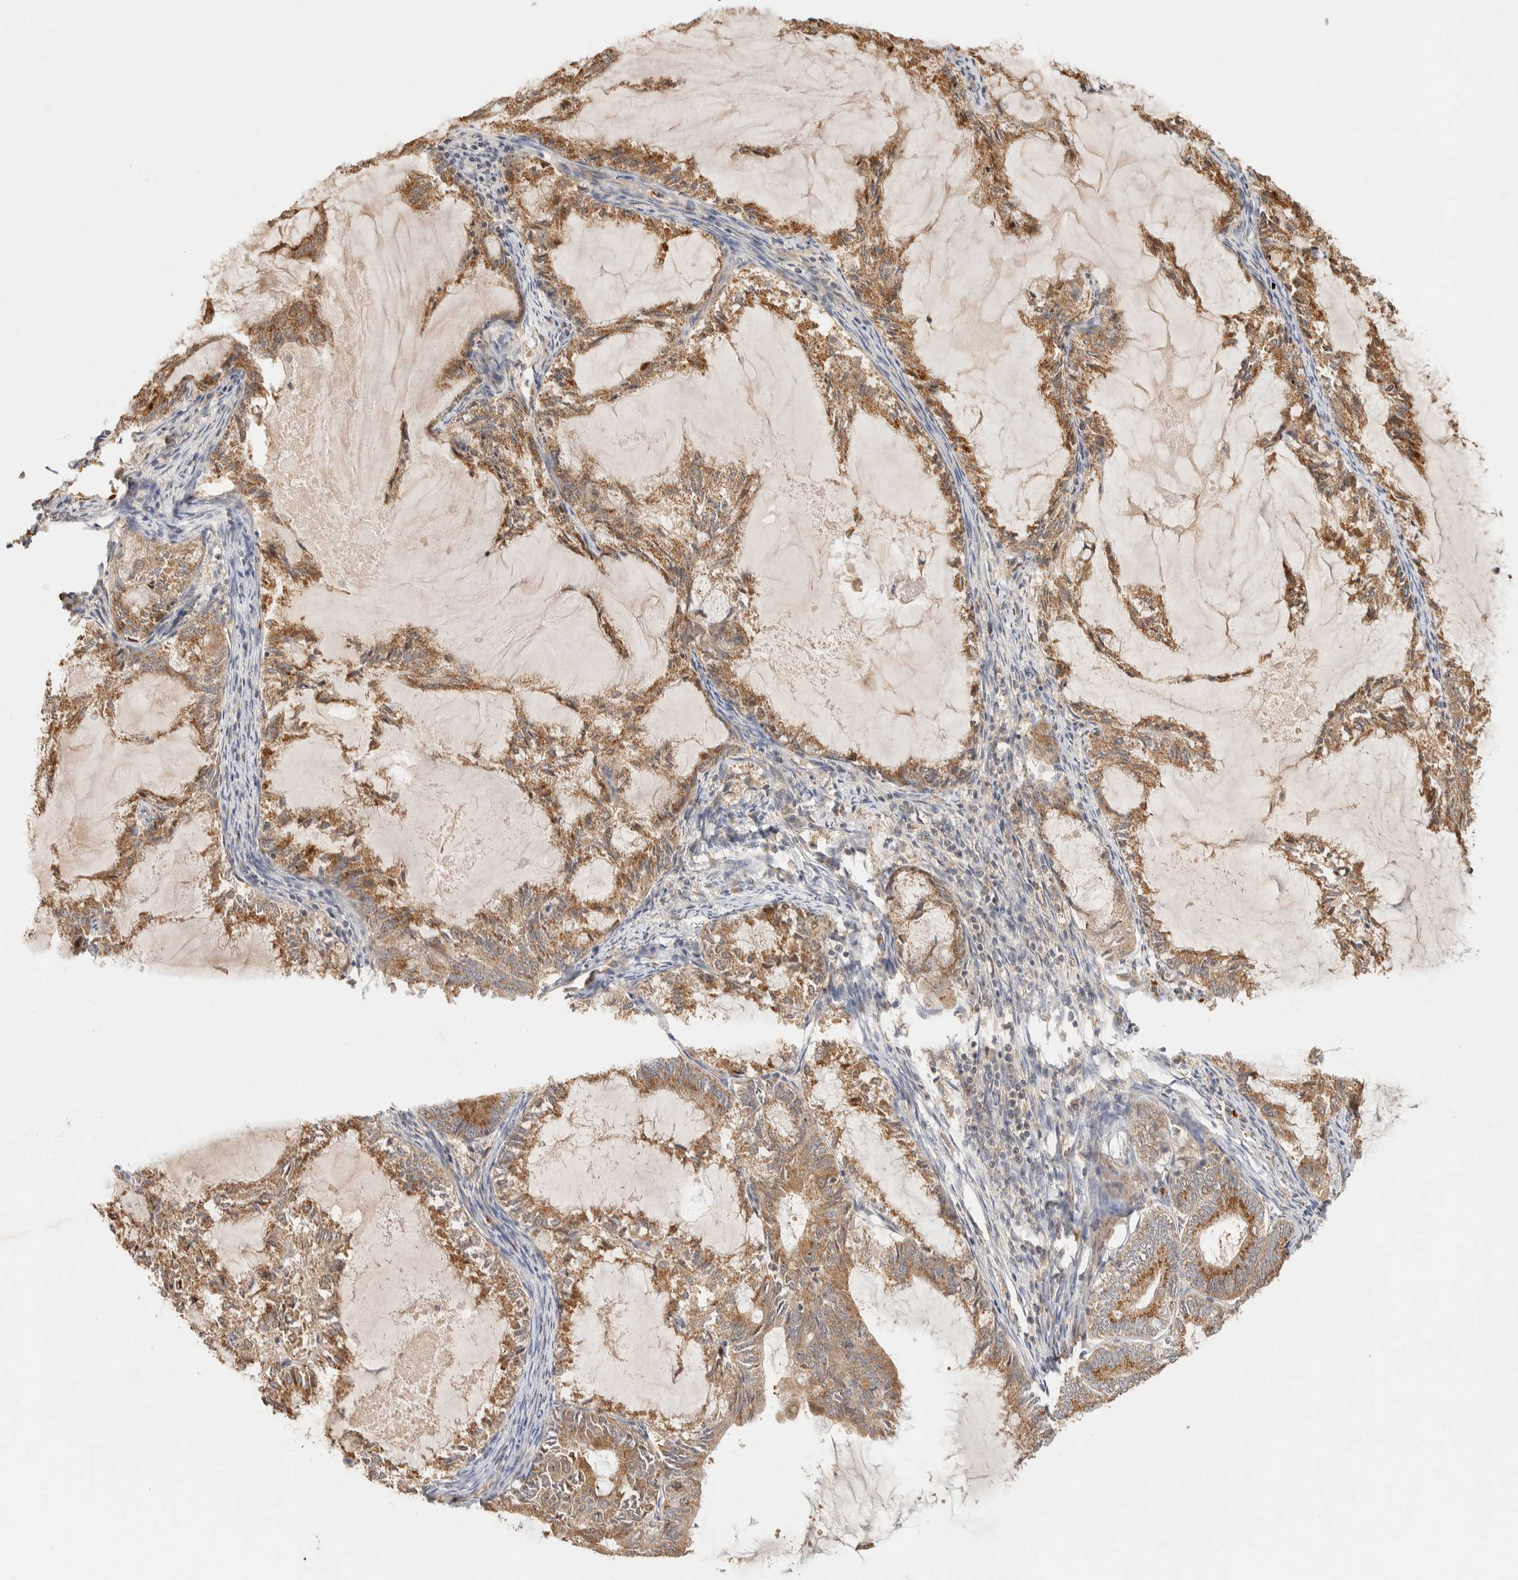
{"staining": {"intensity": "moderate", "quantity": ">75%", "location": "cytoplasmic/membranous"}, "tissue": "endometrial cancer", "cell_type": "Tumor cells", "image_type": "cancer", "snomed": [{"axis": "morphology", "description": "Adenocarcinoma, NOS"}, {"axis": "topography", "description": "Endometrium"}], "caption": "Endometrial cancer tissue shows moderate cytoplasmic/membranous expression in about >75% of tumor cells, visualized by immunohistochemistry.", "gene": "TTI2", "patient": {"sex": "female", "age": 86}}